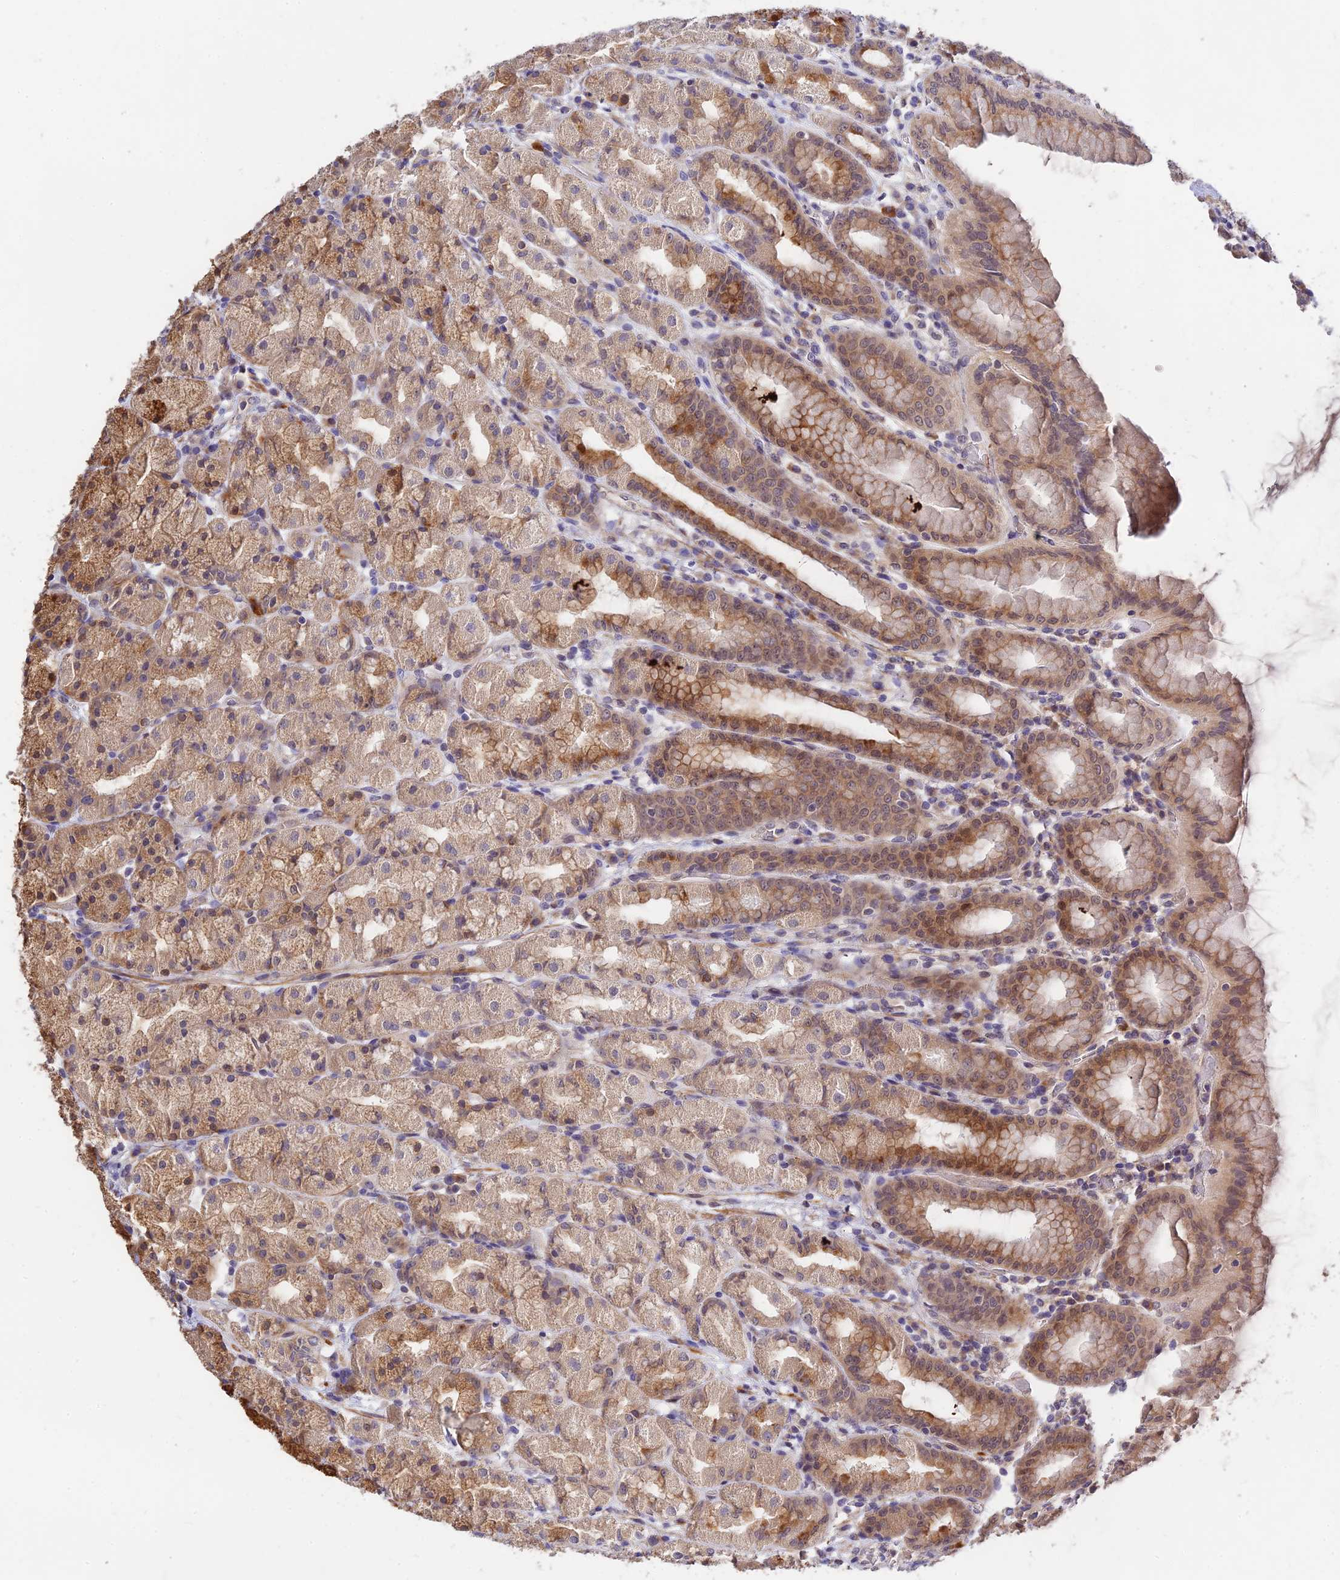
{"staining": {"intensity": "moderate", "quantity": "25%-75%", "location": "cytoplasmic/membranous"}, "tissue": "stomach", "cell_type": "Glandular cells", "image_type": "normal", "snomed": [{"axis": "morphology", "description": "Normal tissue, NOS"}, {"axis": "topography", "description": "Stomach, upper"}], "caption": "This photomicrograph reveals unremarkable stomach stained with immunohistochemistry (IHC) to label a protein in brown. The cytoplasmic/membranous of glandular cells show moderate positivity for the protein. Nuclei are counter-stained blue.", "gene": "CWH43", "patient": {"sex": "male", "age": 68}}